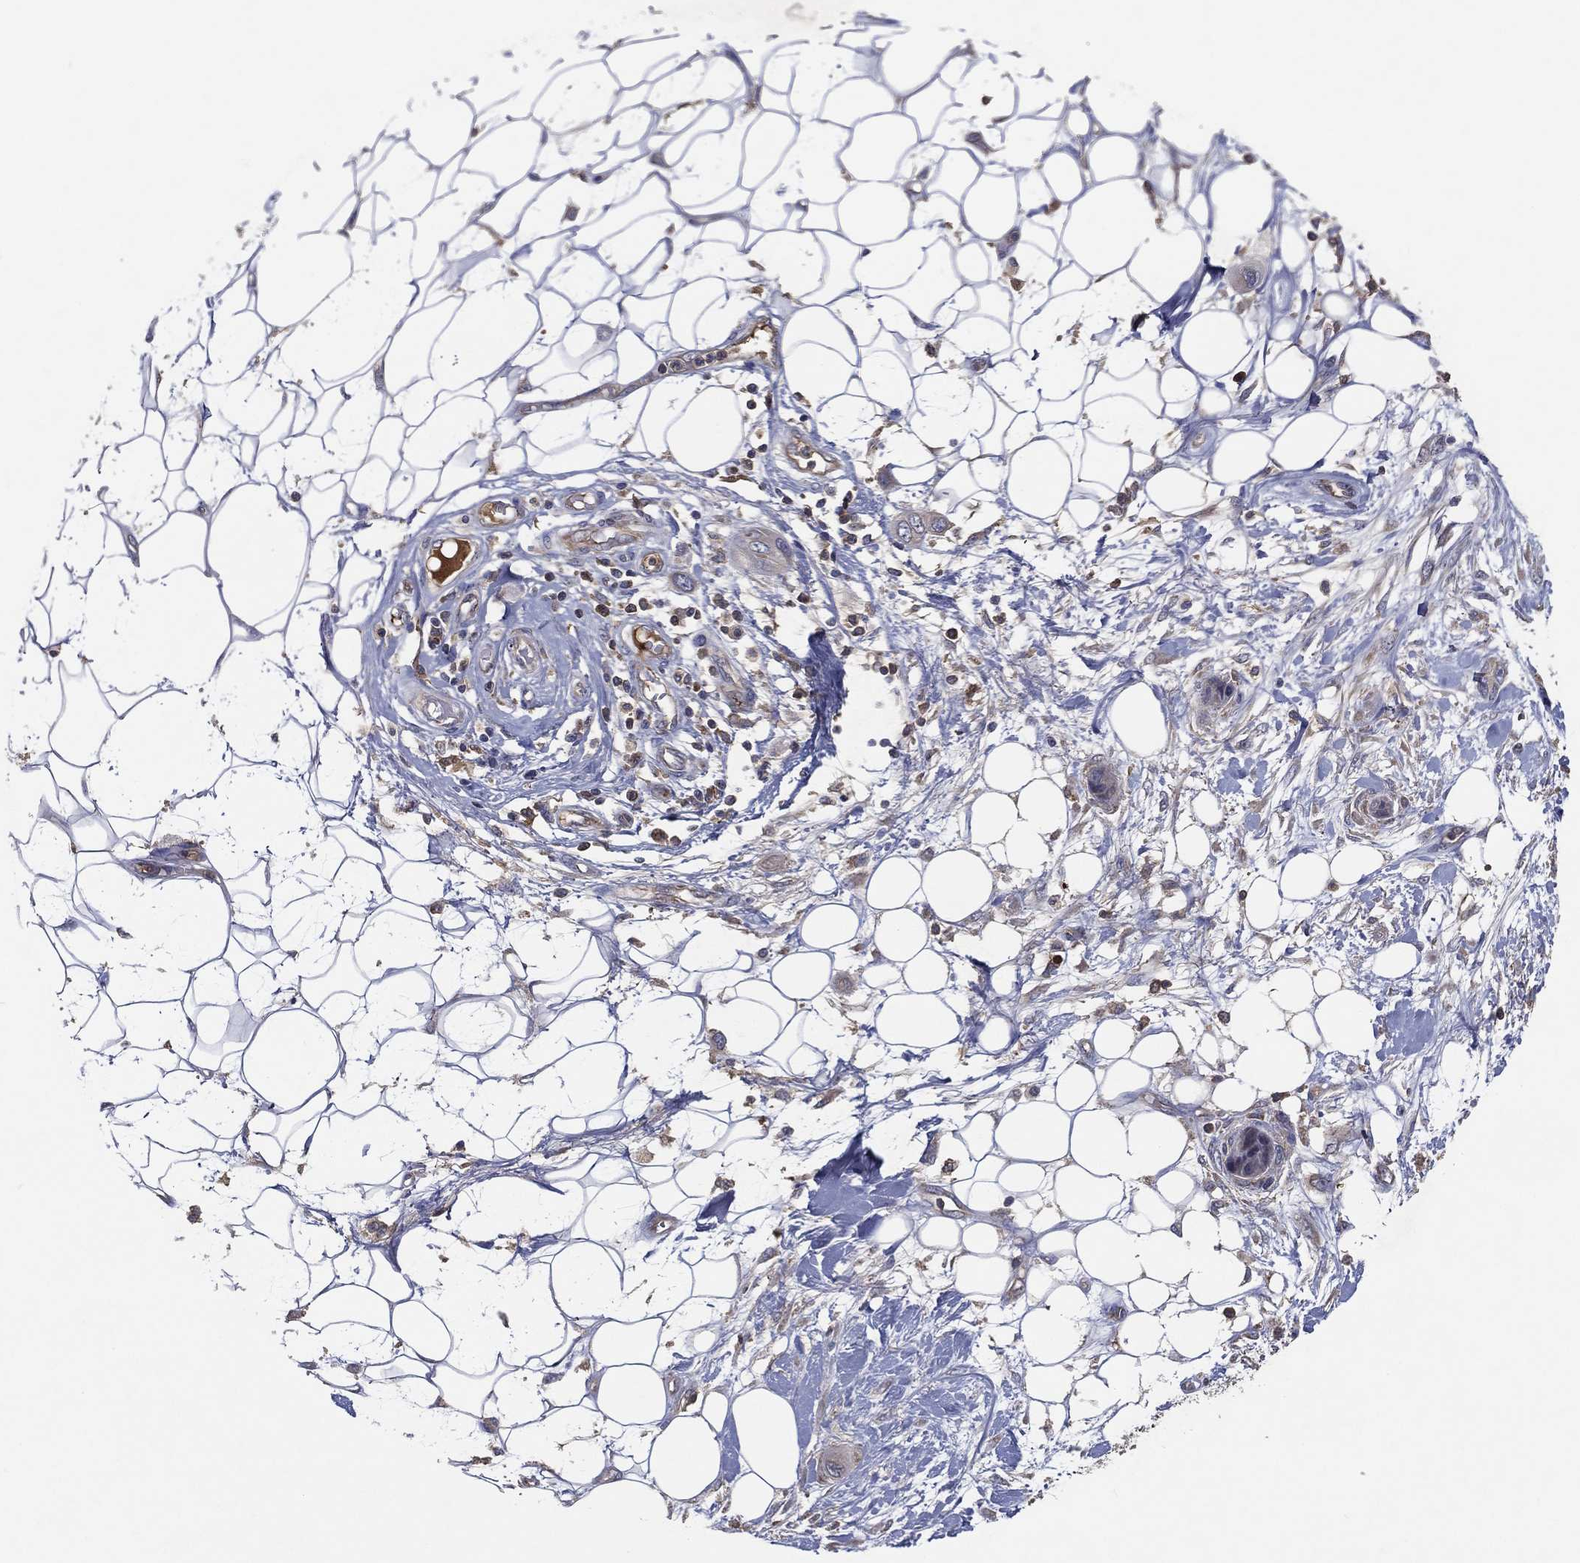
{"staining": {"intensity": "negative", "quantity": "none", "location": "none"}, "tissue": "skin cancer", "cell_type": "Tumor cells", "image_type": "cancer", "snomed": [{"axis": "morphology", "description": "Squamous cell carcinoma, NOS"}, {"axis": "topography", "description": "Skin"}], "caption": "Tumor cells are negative for brown protein staining in skin cancer (squamous cell carcinoma).", "gene": "MT-ND1", "patient": {"sex": "male", "age": 79}}